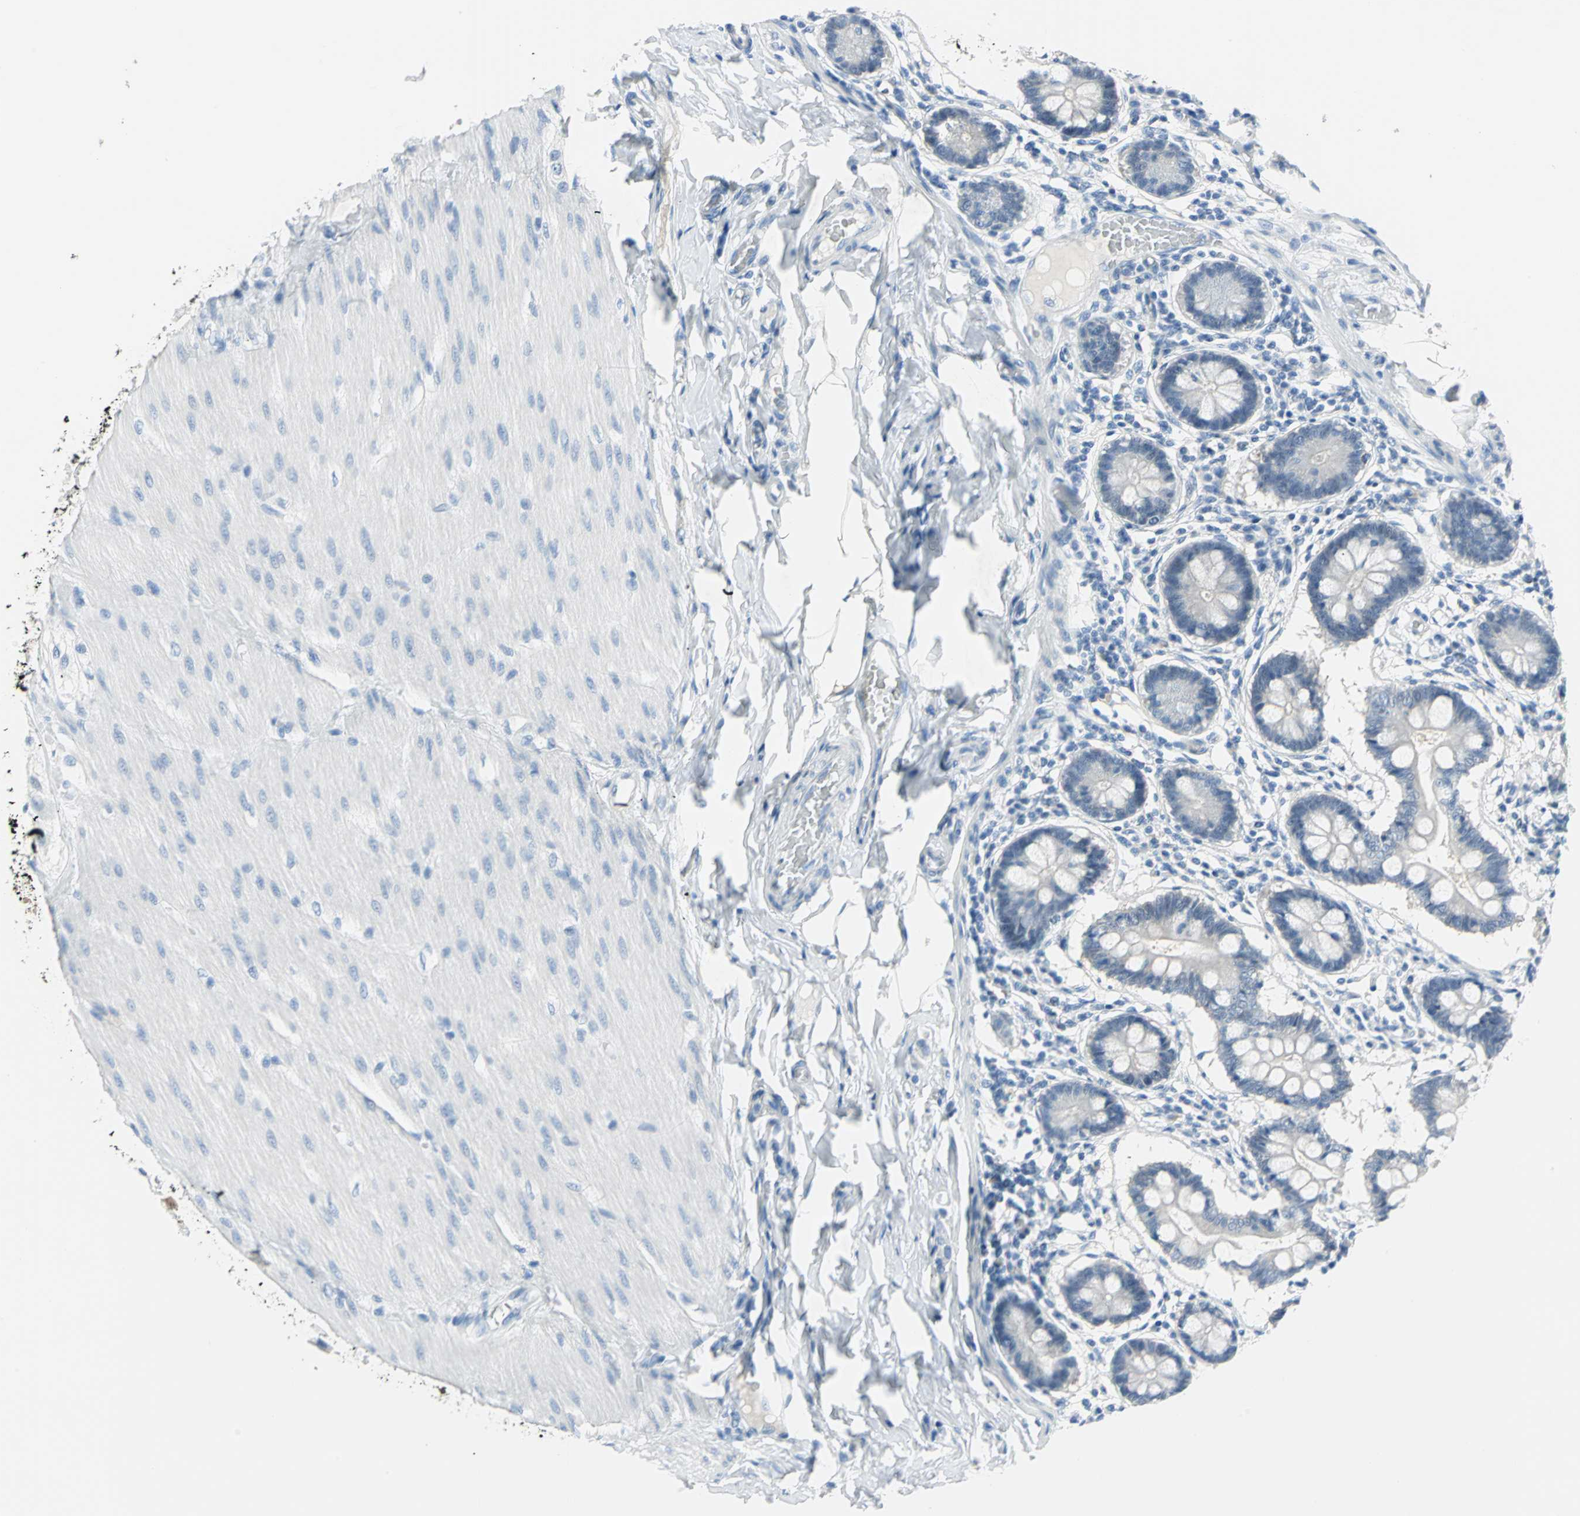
{"staining": {"intensity": "weak", "quantity": "<25%", "location": "cytoplasmic/membranous"}, "tissue": "small intestine", "cell_type": "Glandular cells", "image_type": "normal", "snomed": [{"axis": "morphology", "description": "Normal tissue, NOS"}, {"axis": "topography", "description": "Small intestine"}], "caption": "IHC histopathology image of benign human small intestine stained for a protein (brown), which reveals no positivity in glandular cells. Brightfield microscopy of IHC stained with DAB (brown) and hematoxylin (blue), captured at high magnification.", "gene": "SFN", "patient": {"sex": "male", "age": 41}}